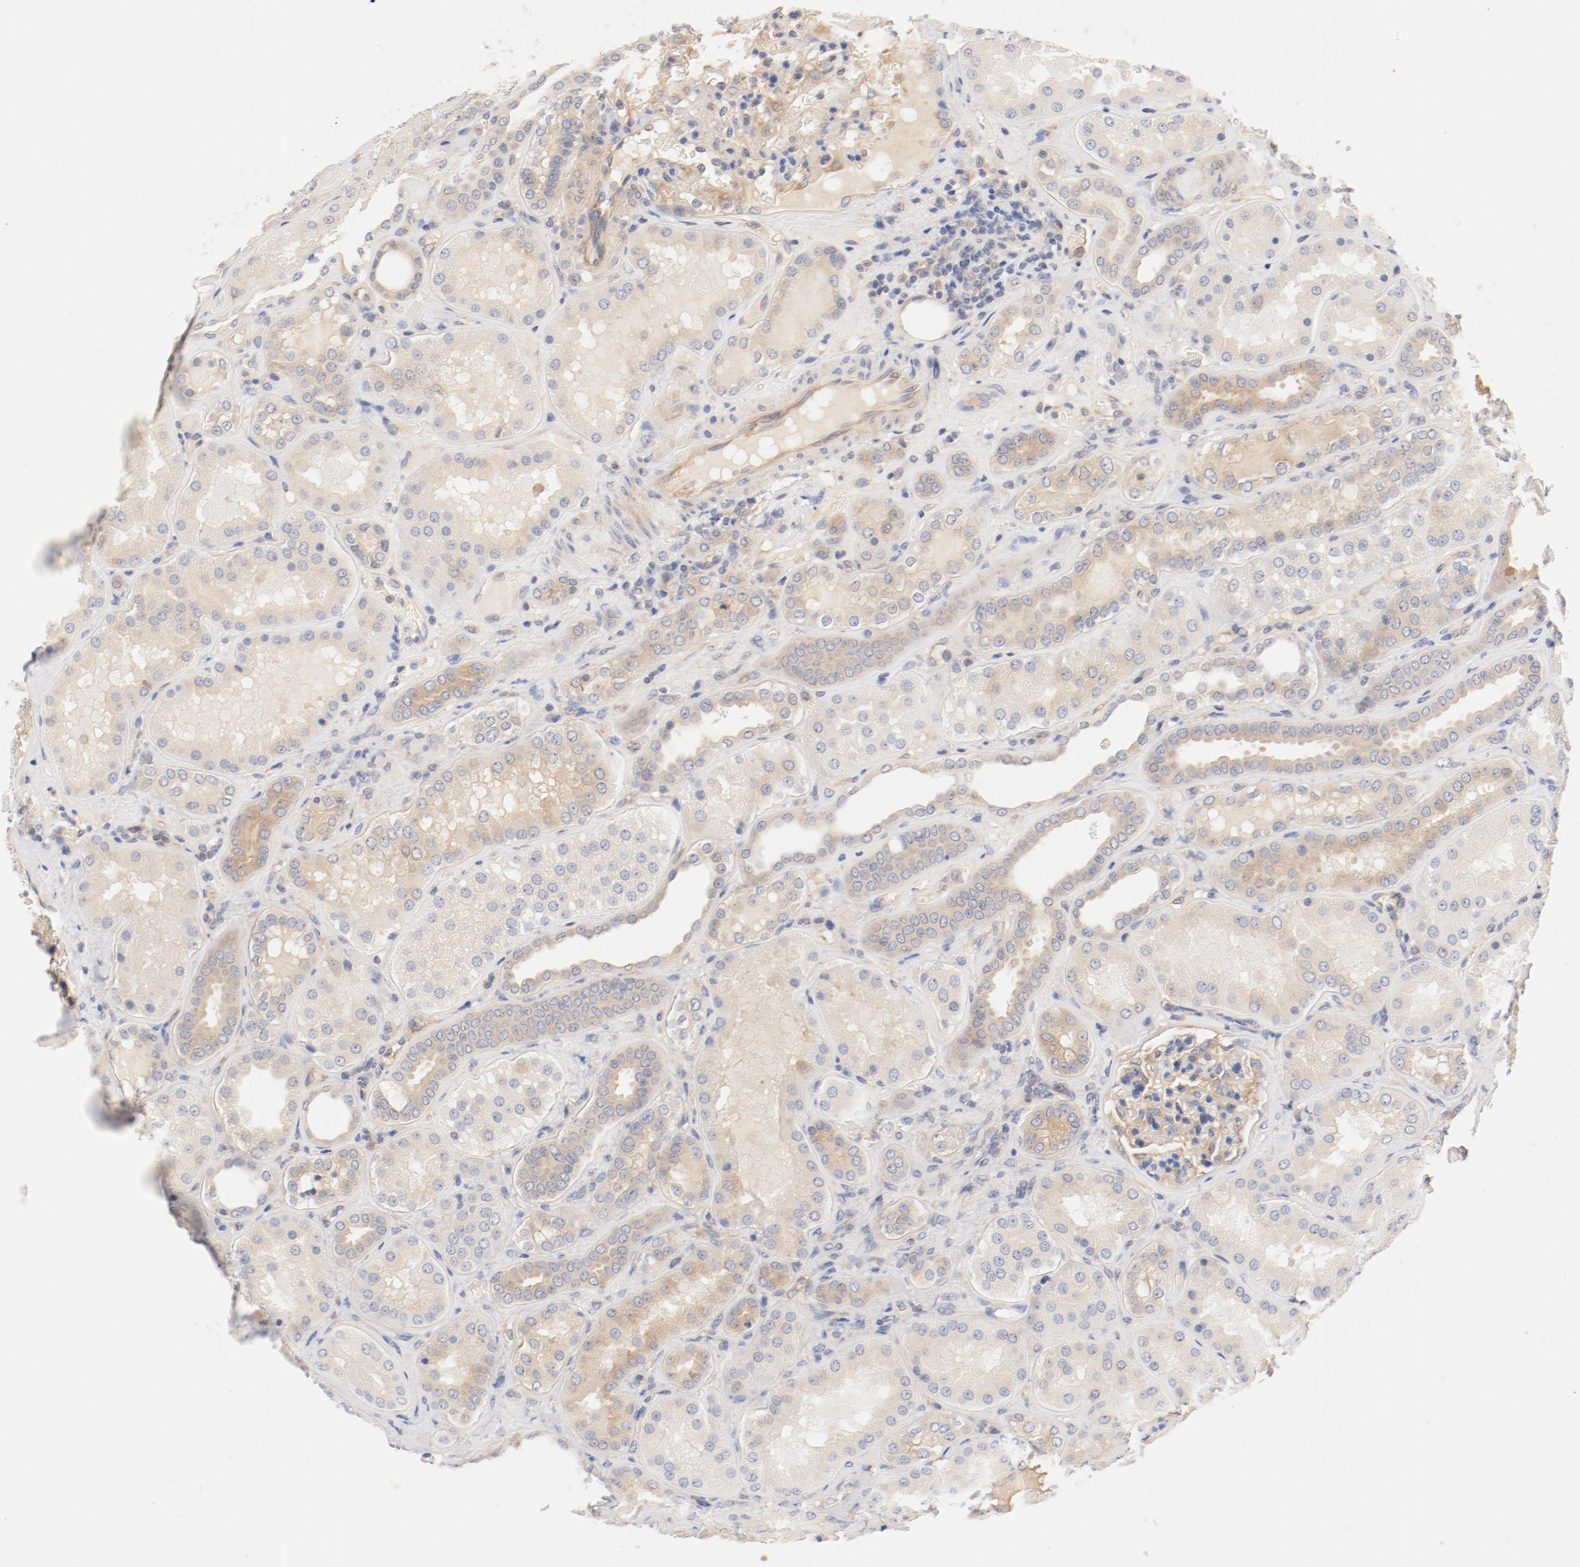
{"staining": {"intensity": "weak", "quantity": "25%-75%", "location": "cytoplasmic/membranous"}, "tissue": "kidney", "cell_type": "Cells in glomeruli", "image_type": "normal", "snomed": [{"axis": "morphology", "description": "Normal tissue, NOS"}, {"axis": "topography", "description": "Kidney"}], "caption": "Immunohistochemistry (IHC) (DAB (3,3'-diaminobenzidine)) staining of normal human kidney exhibits weak cytoplasmic/membranous protein staining in about 25%-75% of cells in glomeruli.", "gene": "DYNC1H1", "patient": {"sex": "female", "age": 56}}